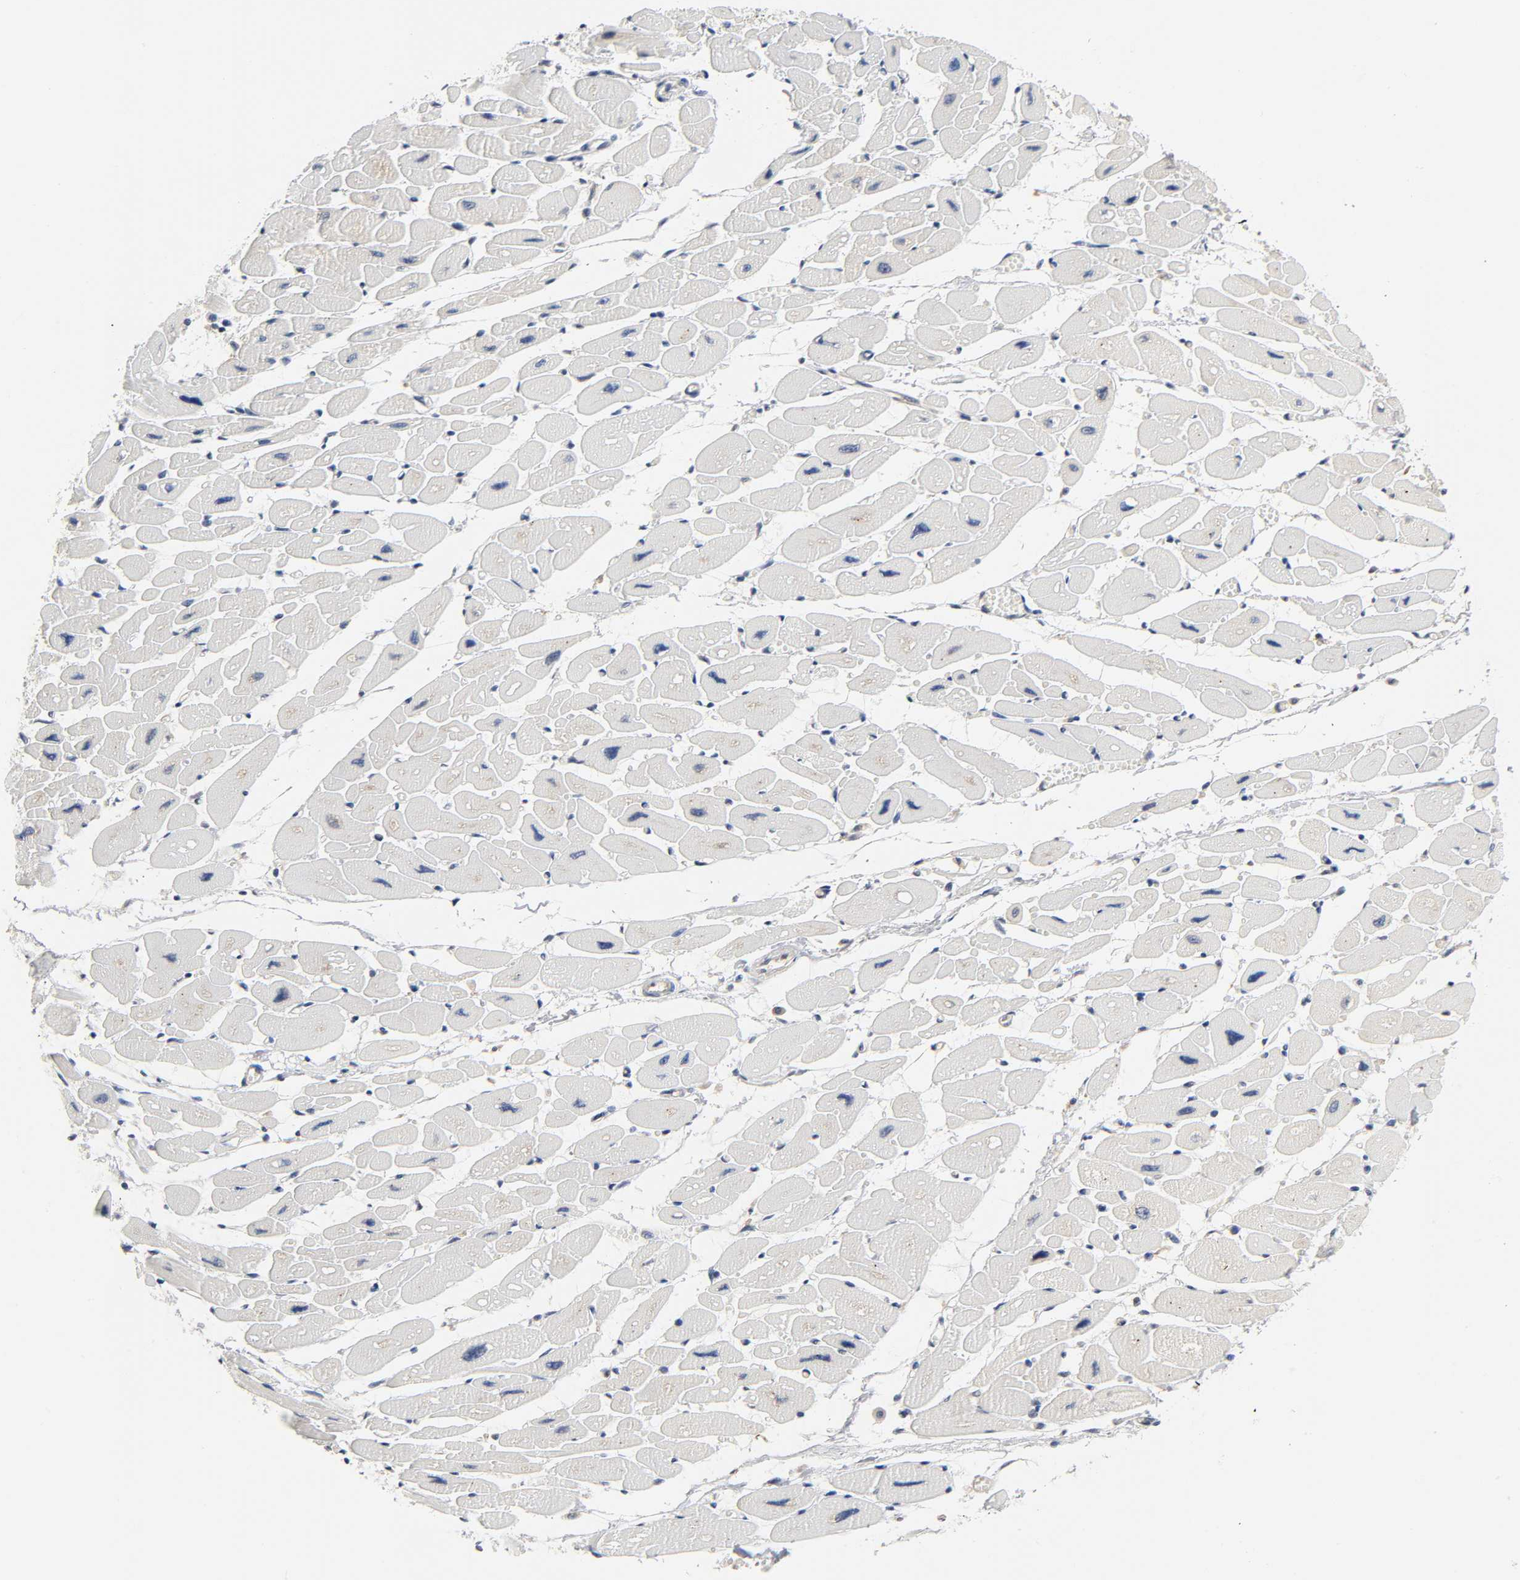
{"staining": {"intensity": "negative", "quantity": "none", "location": "none"}, "tissue": "heart muscle", "cell_type": "Cardiomyocytes", "image_type": "normal", "snomed": [{"axis": "morphology", "description": "Normal tissue, NOS"}, {"axis": "topography", "description": "Heart"}], "caption": "The histopathology image demonstrates no significant positivity in cardiomyocytes of heart muscle.", "gene": "FYN", "patient": {"sex": "female", "age": 54}}